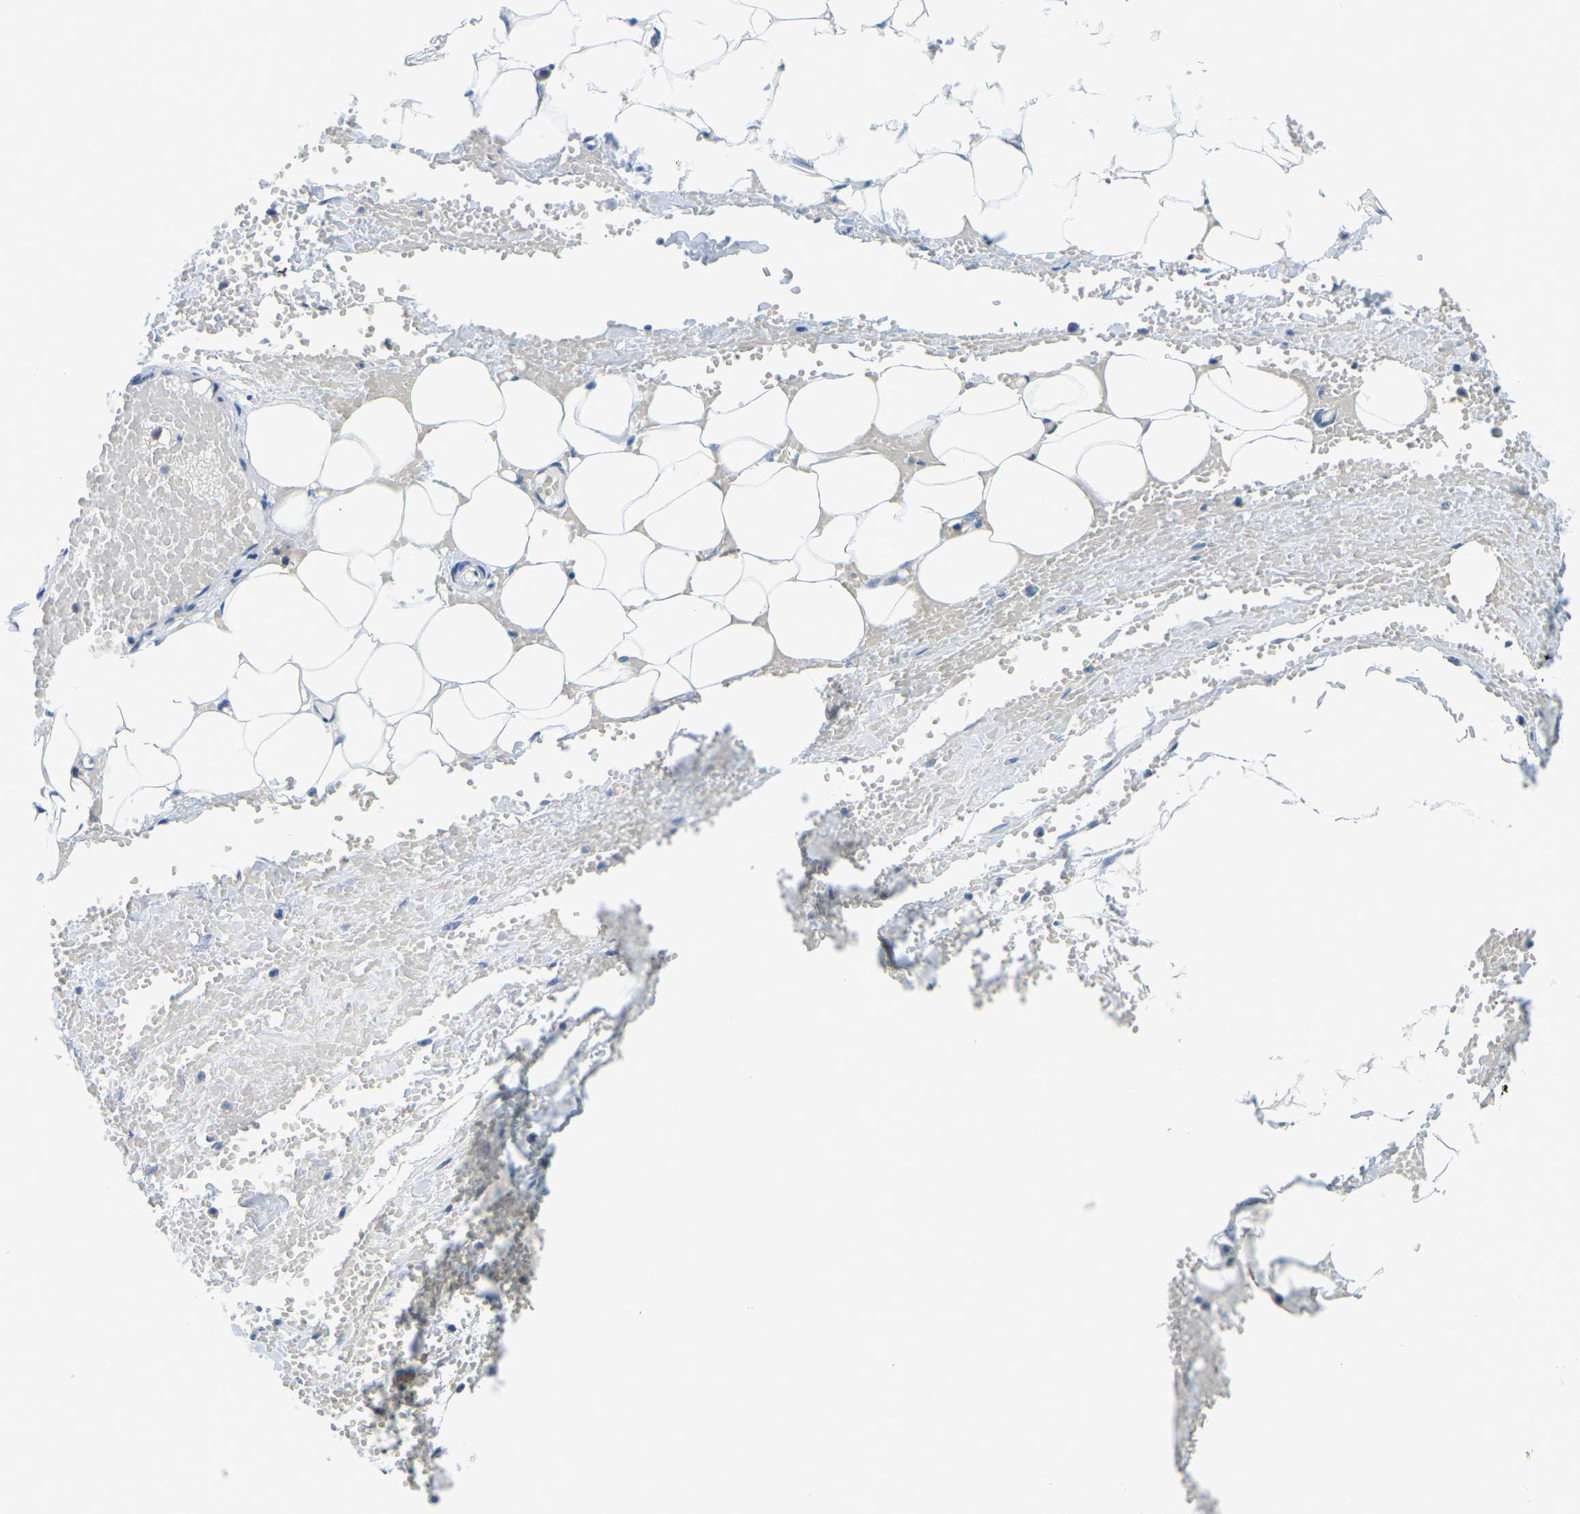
{"staining": {"intensity": "negative", "quantity": "none", "location": "none"}, "tissue": "adipose tissue", "cell_type": "Adipocytes", "image_type": "normal", "snomed": [{"axis": "morphology", "description": "Normal tissue, NOS"}, {"axis": "topography", "description": "Soft tissue"}, {"axis": "topography", "description": "Vascular tissue"}], "caption": "This is an immunohistochemistry micrograph of normal human adipose tissue. There is no staining in adipocytes.", "gene": "RRP1", "patient": {"sex": "female", "age": 35}}